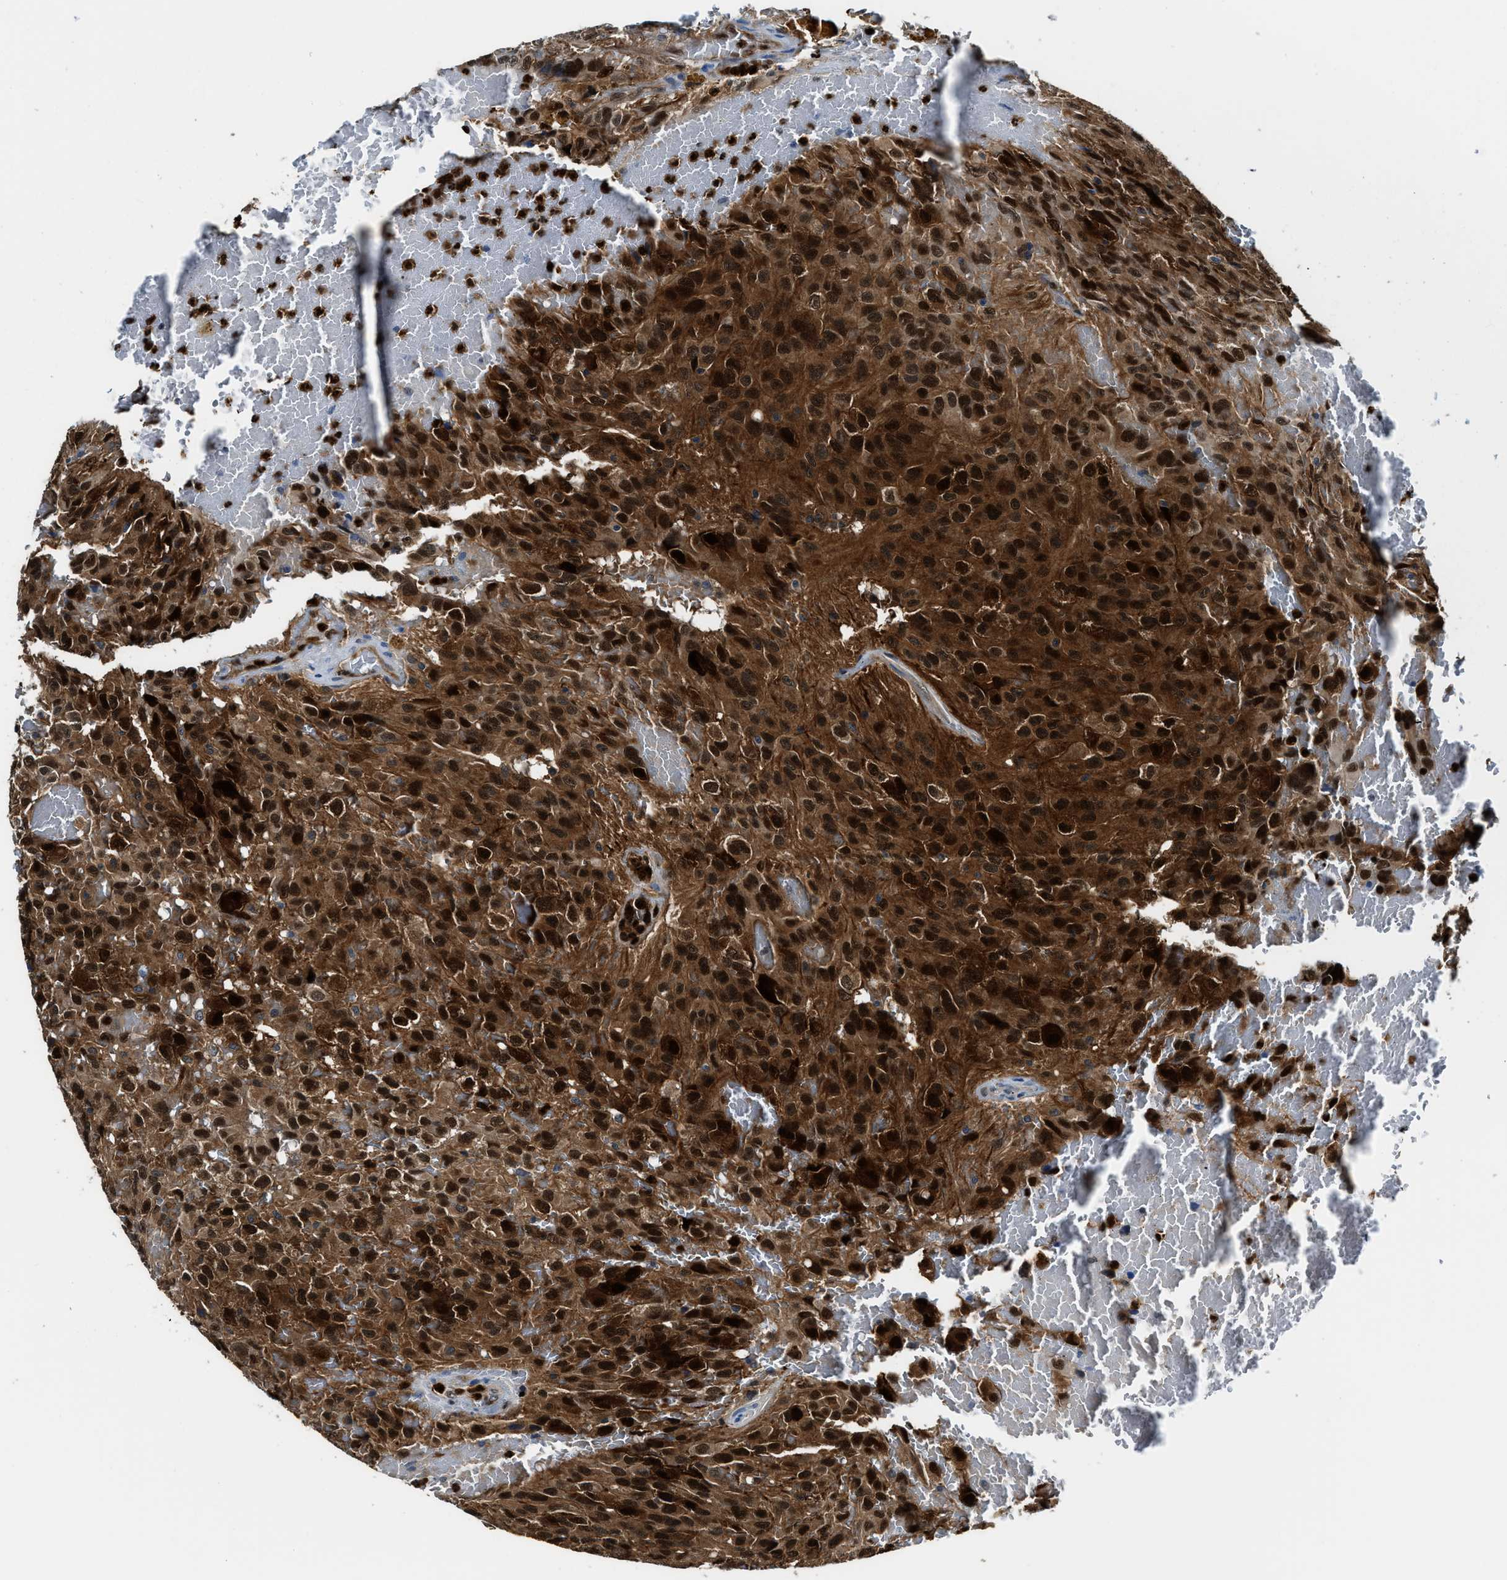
{"staining": {"intensity": "strong", "quantity": ">75%", "location": "cytoplasmic/membranous,nuclear"}, "tissue": "glioma", "cell_type": "Tumor cells", "image_type": "cancer", "snomed": [{"axis": "morphology", "description": "Glioma, malignant, High grade"}, {"axis": "topography", "description": "Brain"}], "caption": "This micrograph demonstrates IHC staining of glioma, with high strong cytoplasmic/membranous and nuclear staining in approximately >75% of tumor cells.", "gene": "LTA4H", "patient": {"sex": "male", "age": 32}}